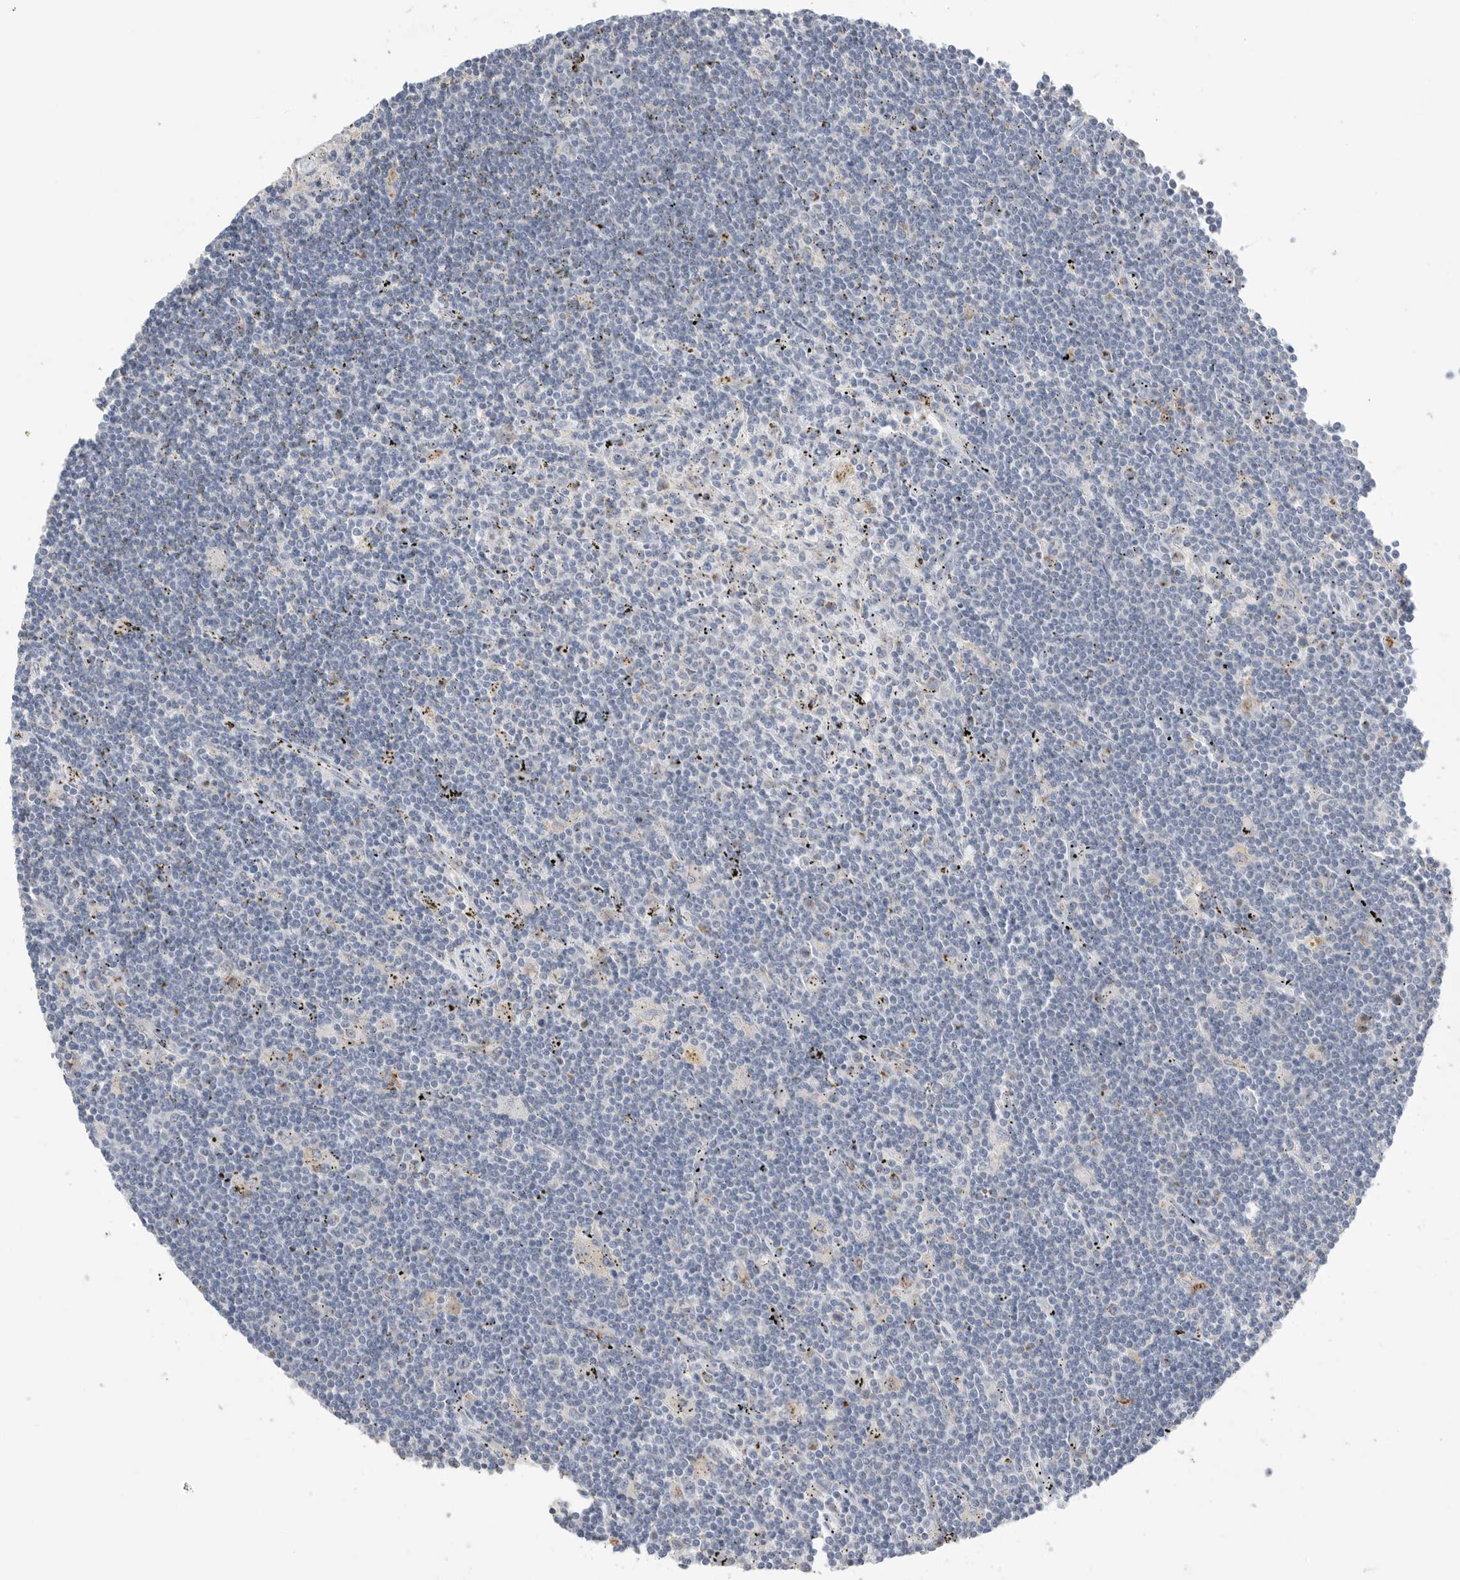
{"staining": {"intensity": "negative", "quantity": "none", "location": "none"}, "tissue": "lymphoma", "cell_type": "Tumor cells", "image_type": "cancer", "snomed": [{"axis": "morphology", "description": "Malignant lymphoma, non-Hodgkin's type, Low grade"}, {"axis": "topography", "description": "Spleen"}], "caption": "IHC image of low-grade malignant lymphoma, non-Hodgkin's type stained for a protein (brown), which reveals no staining in tumor cells. The staining was performed using DAB (3,3'-diaminobenzidine) to visualize the protein expression in brown, while the nuclei were stained in blue with hematoxylin (Magnification: 20x).", "gene": "GGH", "patient": {"sex": "male", "age": 76}}